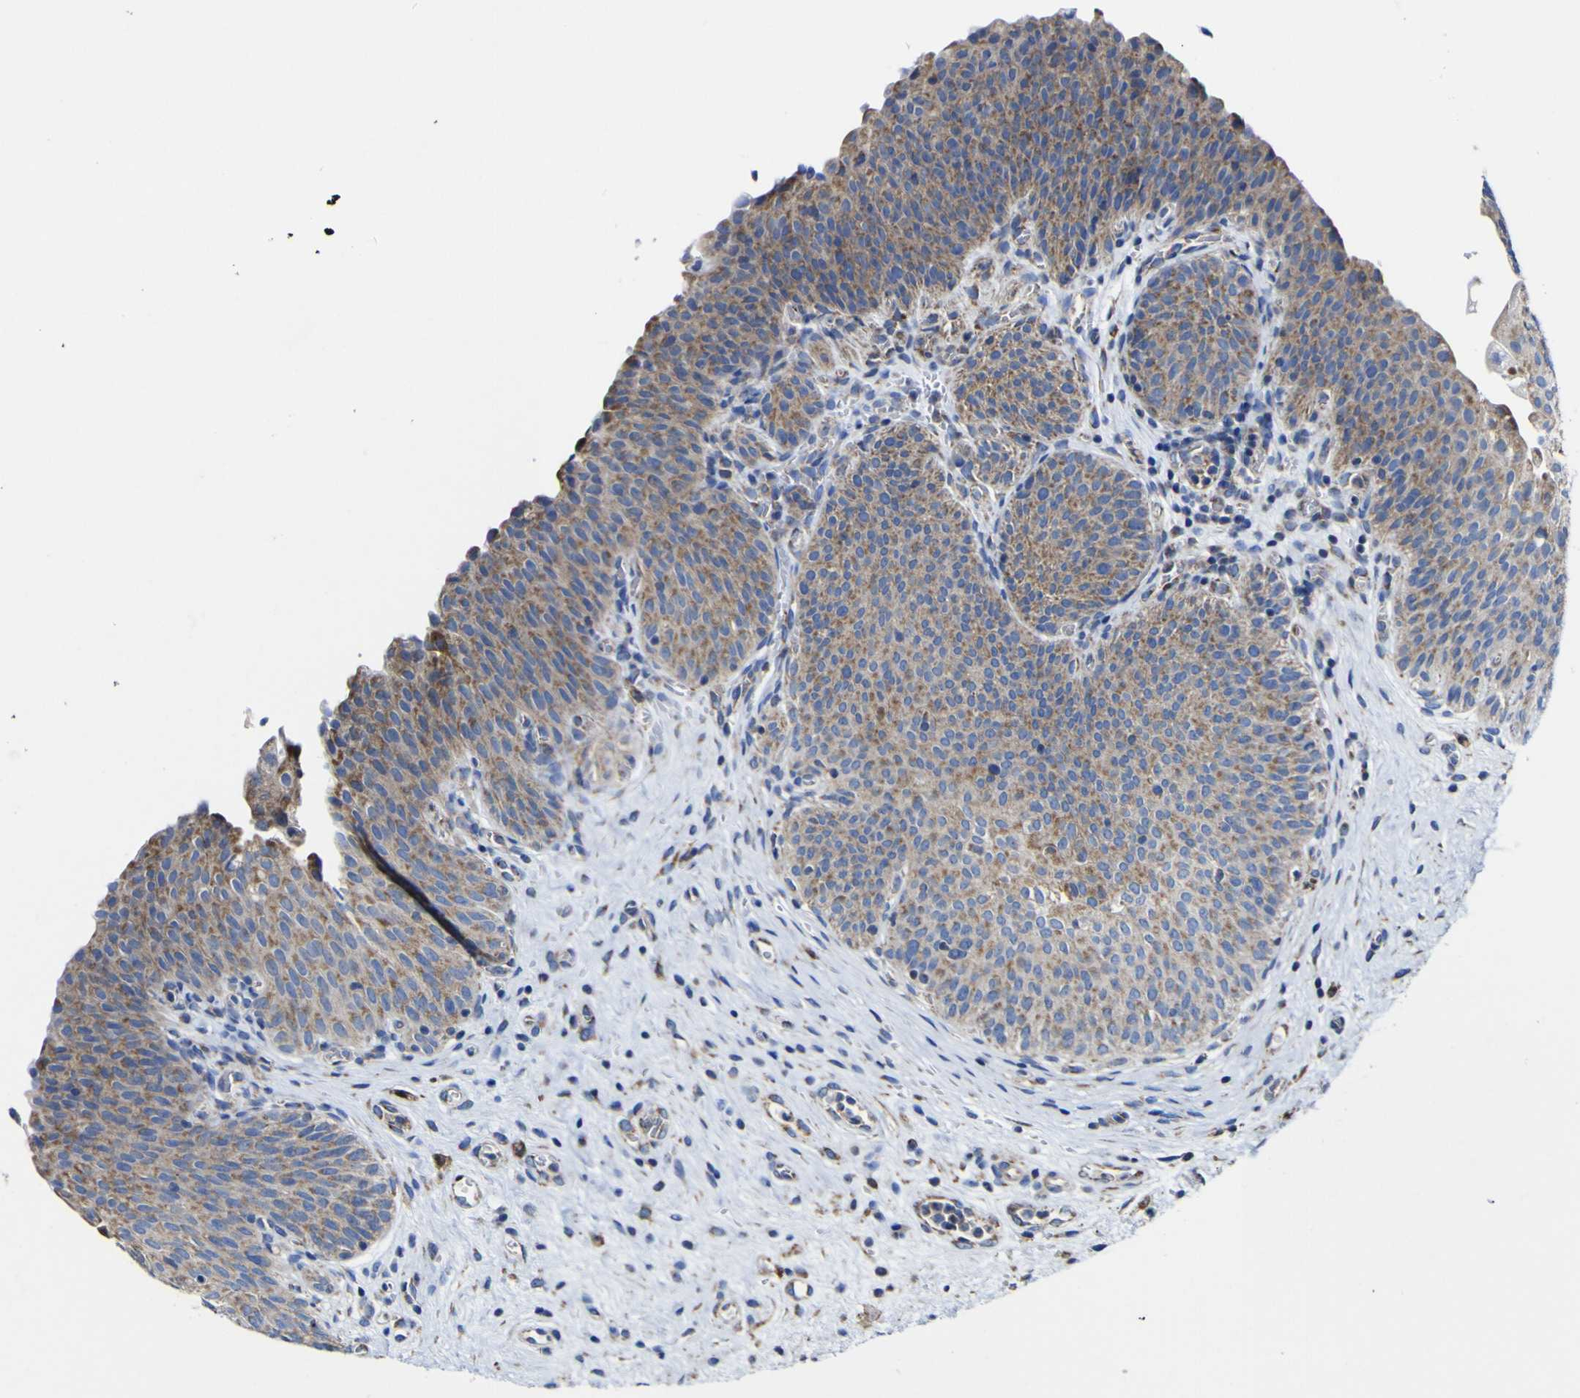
{"staining": {"intensity": "moderate", "quantity": ">75%", "location": "cytoplasmic/membranous"}, "tissue": "urinary bladder", "cell_type": "Urothelial cells", "image_type": "normal", "snomed": [{"axis": "morphology", "description": "Normal tissue, NOS"}, {"axis": "morphology", "description": "Dysplasia, NOS"}, {"axis": "topography", "description": "Urinary bladder"}], "caption": "Protein expression analysis of normal urinary bladder displays moderate cytoplasmic/membranous staining in approximately >75% of urothelial cells.", "gene": "CCDC90B", "patient": {"sex": "male", "age": 35}}